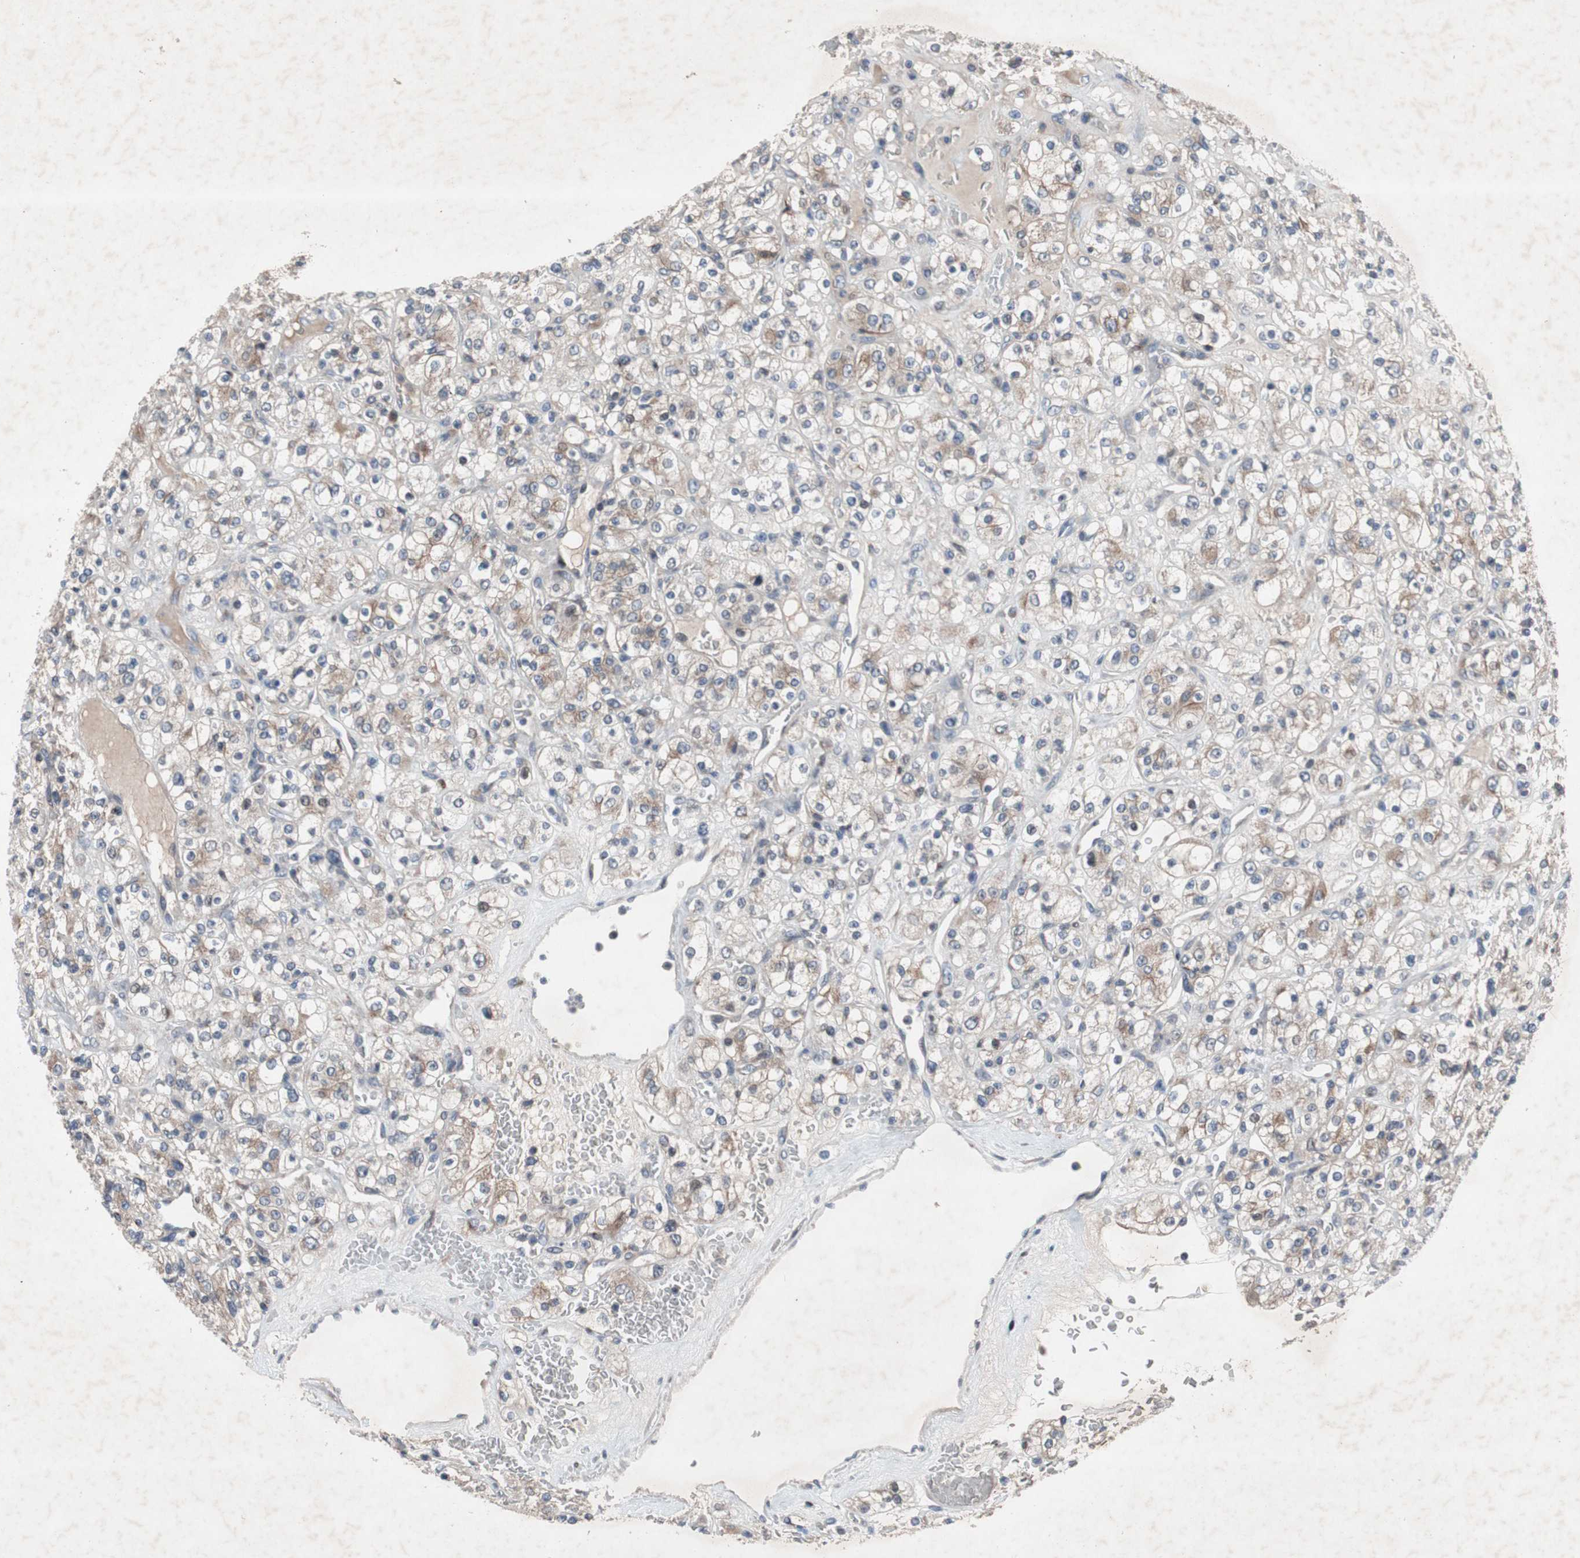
{"staining": {"intensity": "moderate", "quantity": "<25%", "location": "cytoplasmic/membranous"}, "tissue": "renal cancer", "cell_type": "Tumor cells", "image_type": "cancer", "snomed": [{"axis": "morphology", "description": "Normal tissue, NOS"}, {"axis": "morphology", "description": "Adenocarcinoma, NOS"}, {"axis": "topography", "description": "Kidney"}], "caption": "Moderate cytoplasmic/membranous protein positivity is identified in about <25% of tumor cells in renal adenocarcinoma.", "gene": "MUTYH", "patient": {"sex": "female", "age": 72}}